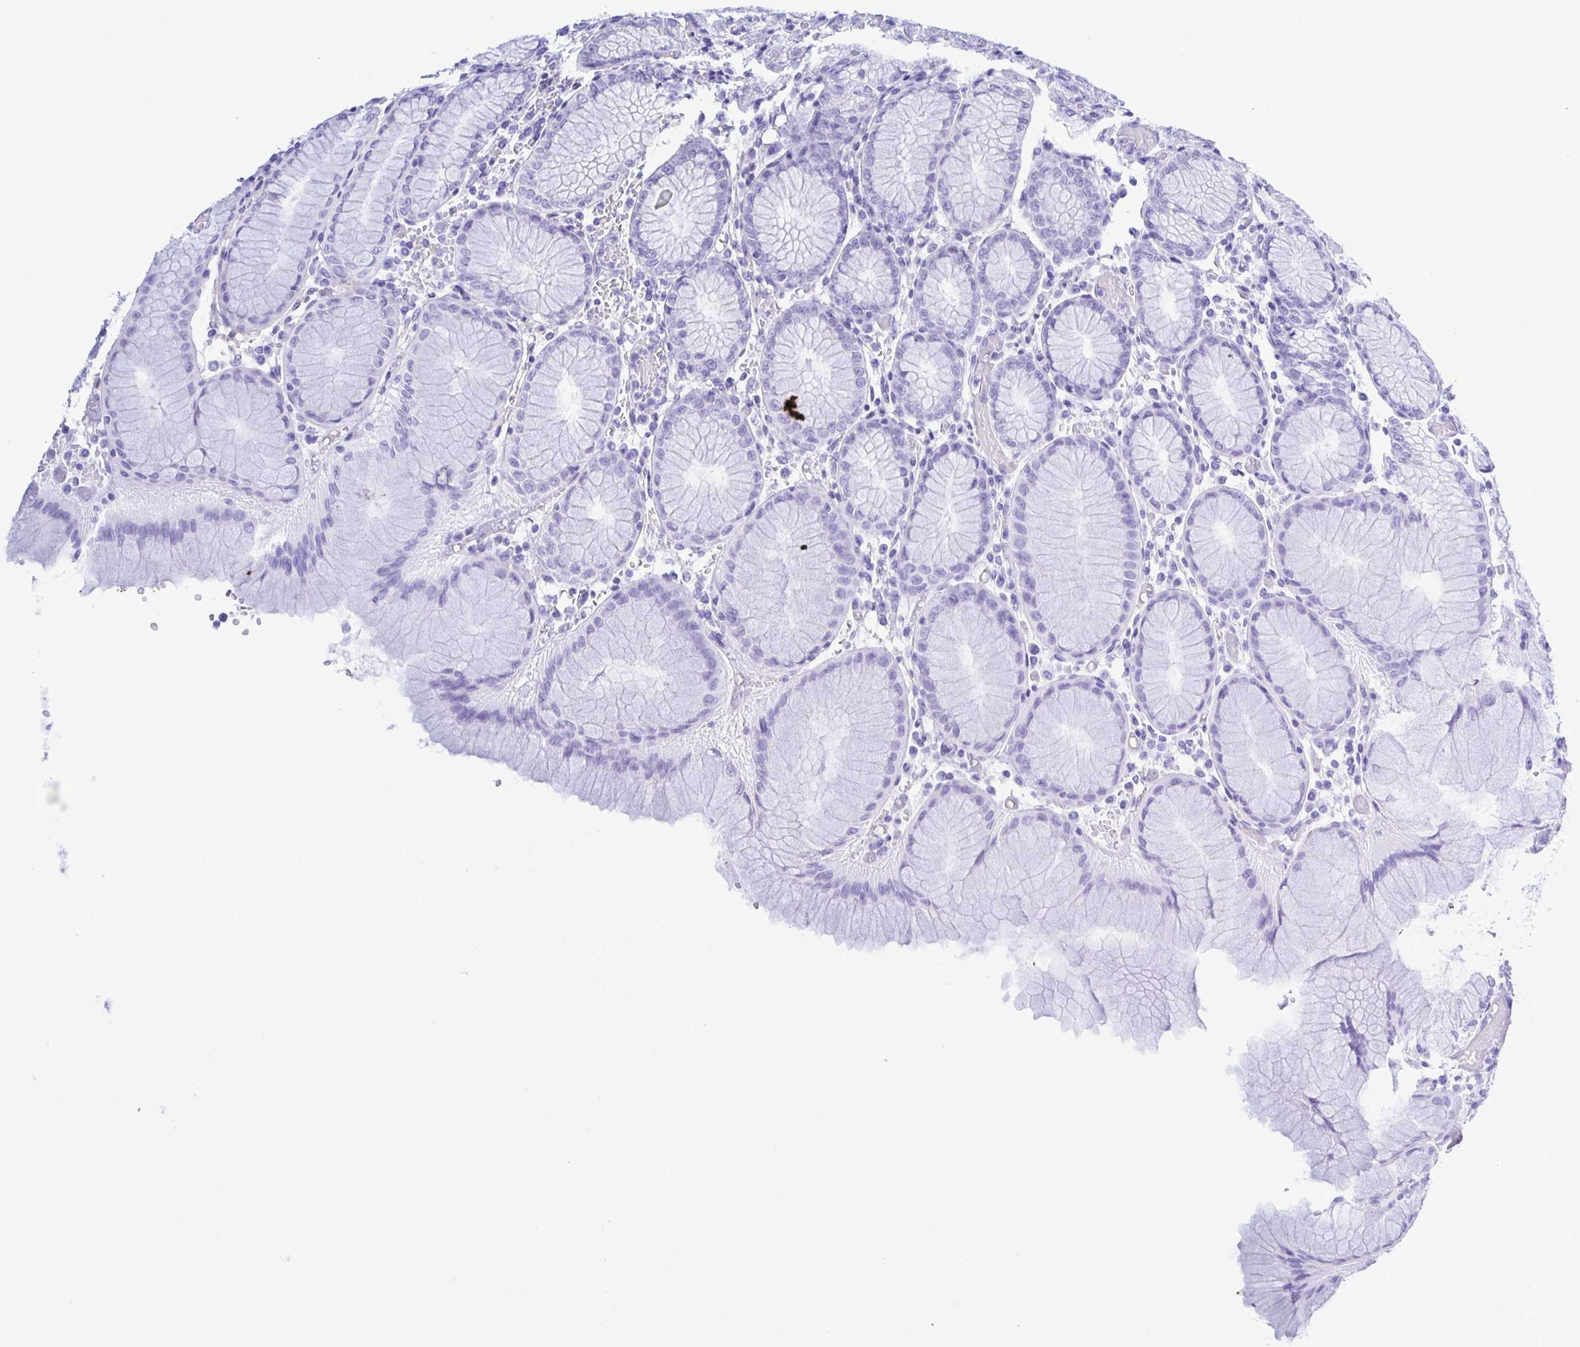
{"staining": {"intensity": "negative", "quantity": "none", "location": "none"}, "tissue": "stomach", "cell_type": "Glandular cells", "image_type": "normal", "snomed": [{"axis": "morphology", "description": "Normal tissue, NOS"}, {"axis": "topography", "description": "Stomach"}], "caption": "The photomicrograph displays no significant positivity in glandular cells of stomach.", "gene": "CTPS1", "patient": {"sex": "female", "age": 57}}